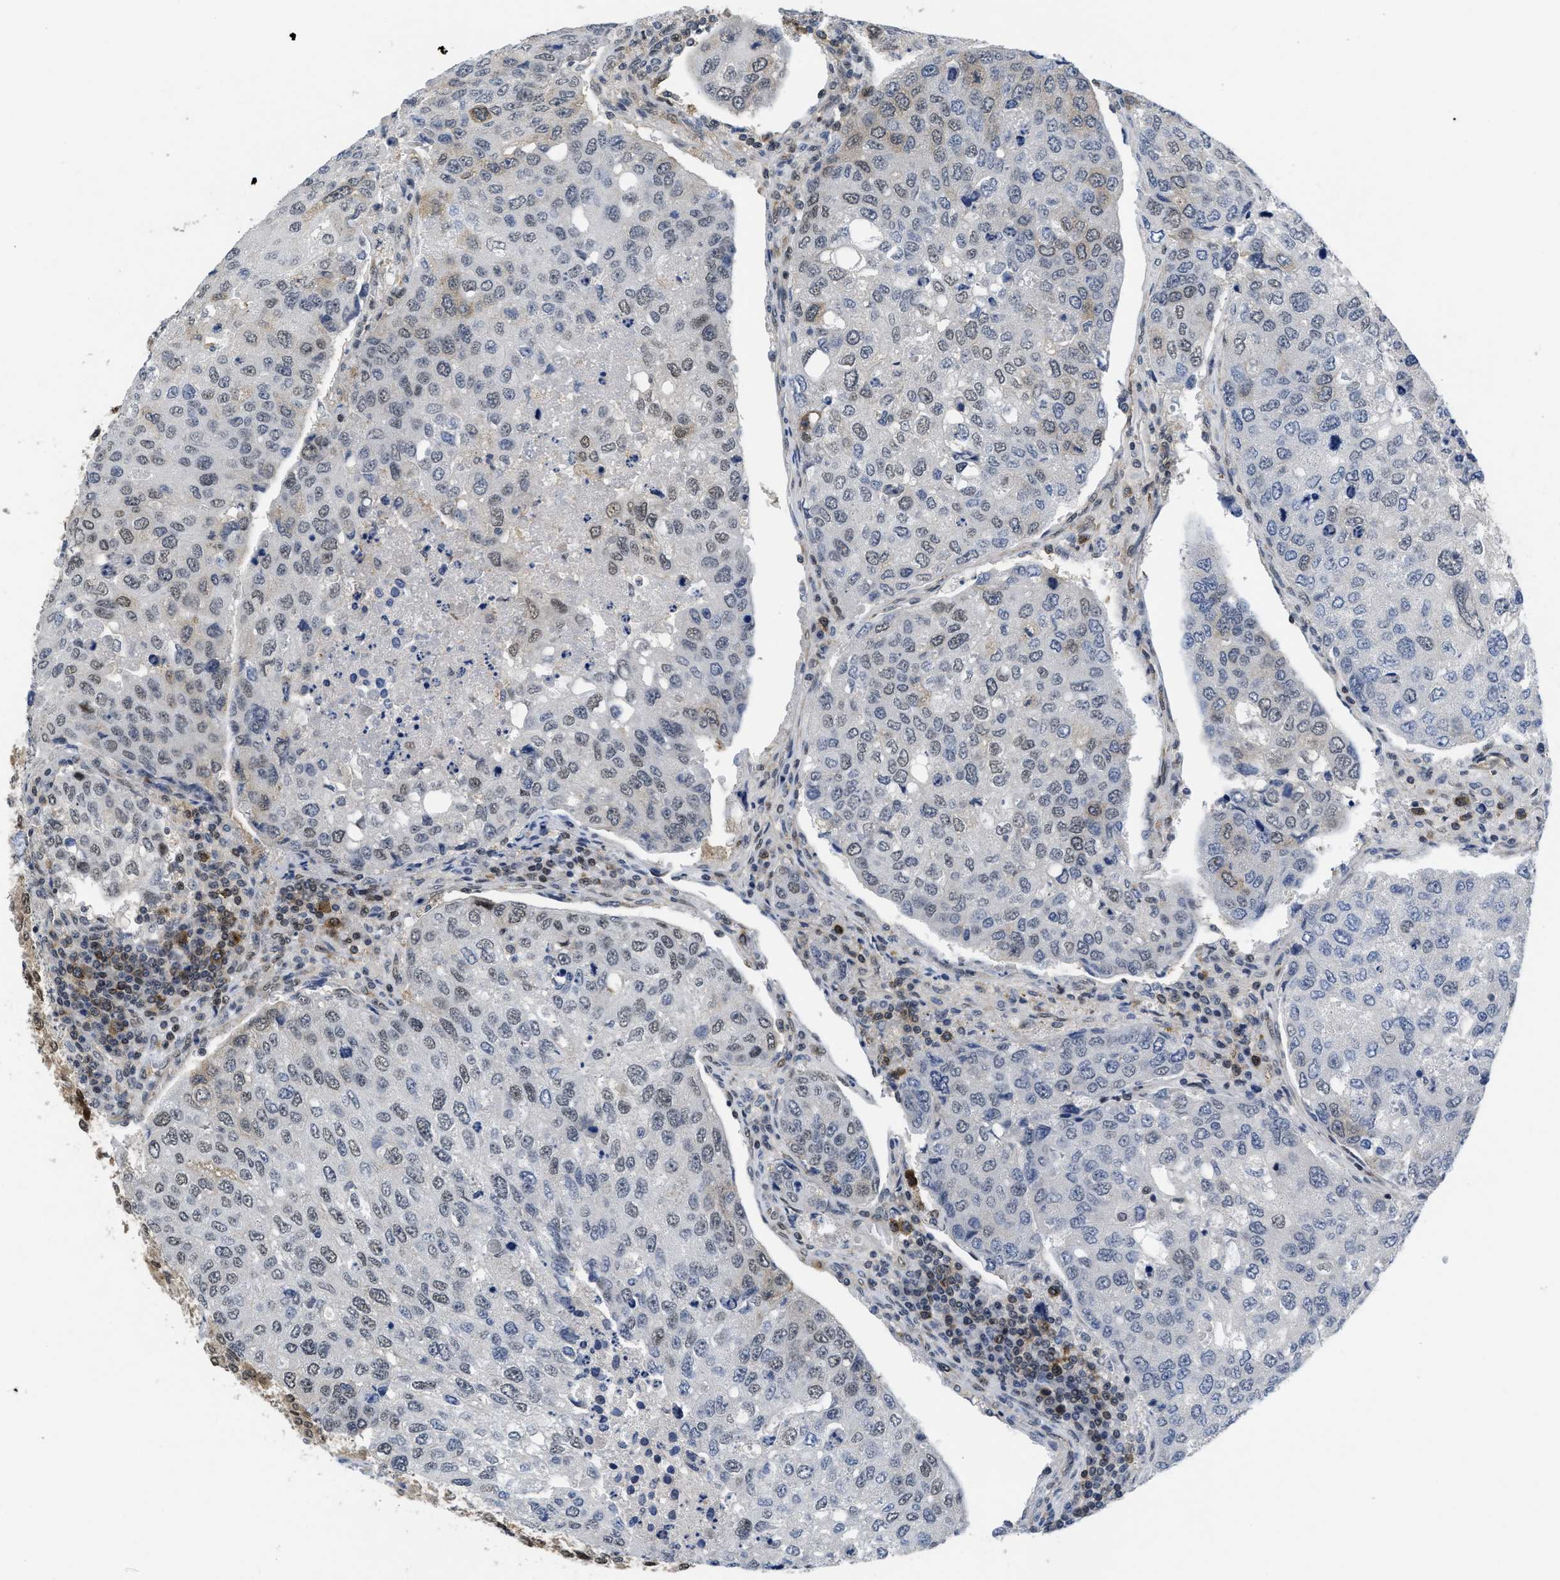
{"staining": {"intensity": "weak", "quantity": "25%-75%", "location": "cytoplasmic/membranous,nuclear"}, "tissue": "urothelial cancer", "cell_type": "Tumor cells", "image_type": "cancer", "snomed": [{"axis": "morphology", "description": "Urothelial carcinoma, High grade"}, {"axis": "topography", "description": "Lymph node"}, {"axis": "topography", "description": "Urinary bladder"}], "caption": "Protein staining displays weak cytoplasmic/membranous and nuclear expression in about 25%-75% of tumor cells in urothelial carcinoma (high-grade).", "gene": "HIF1A", "patient": {"sex": "male", "age": 51}}